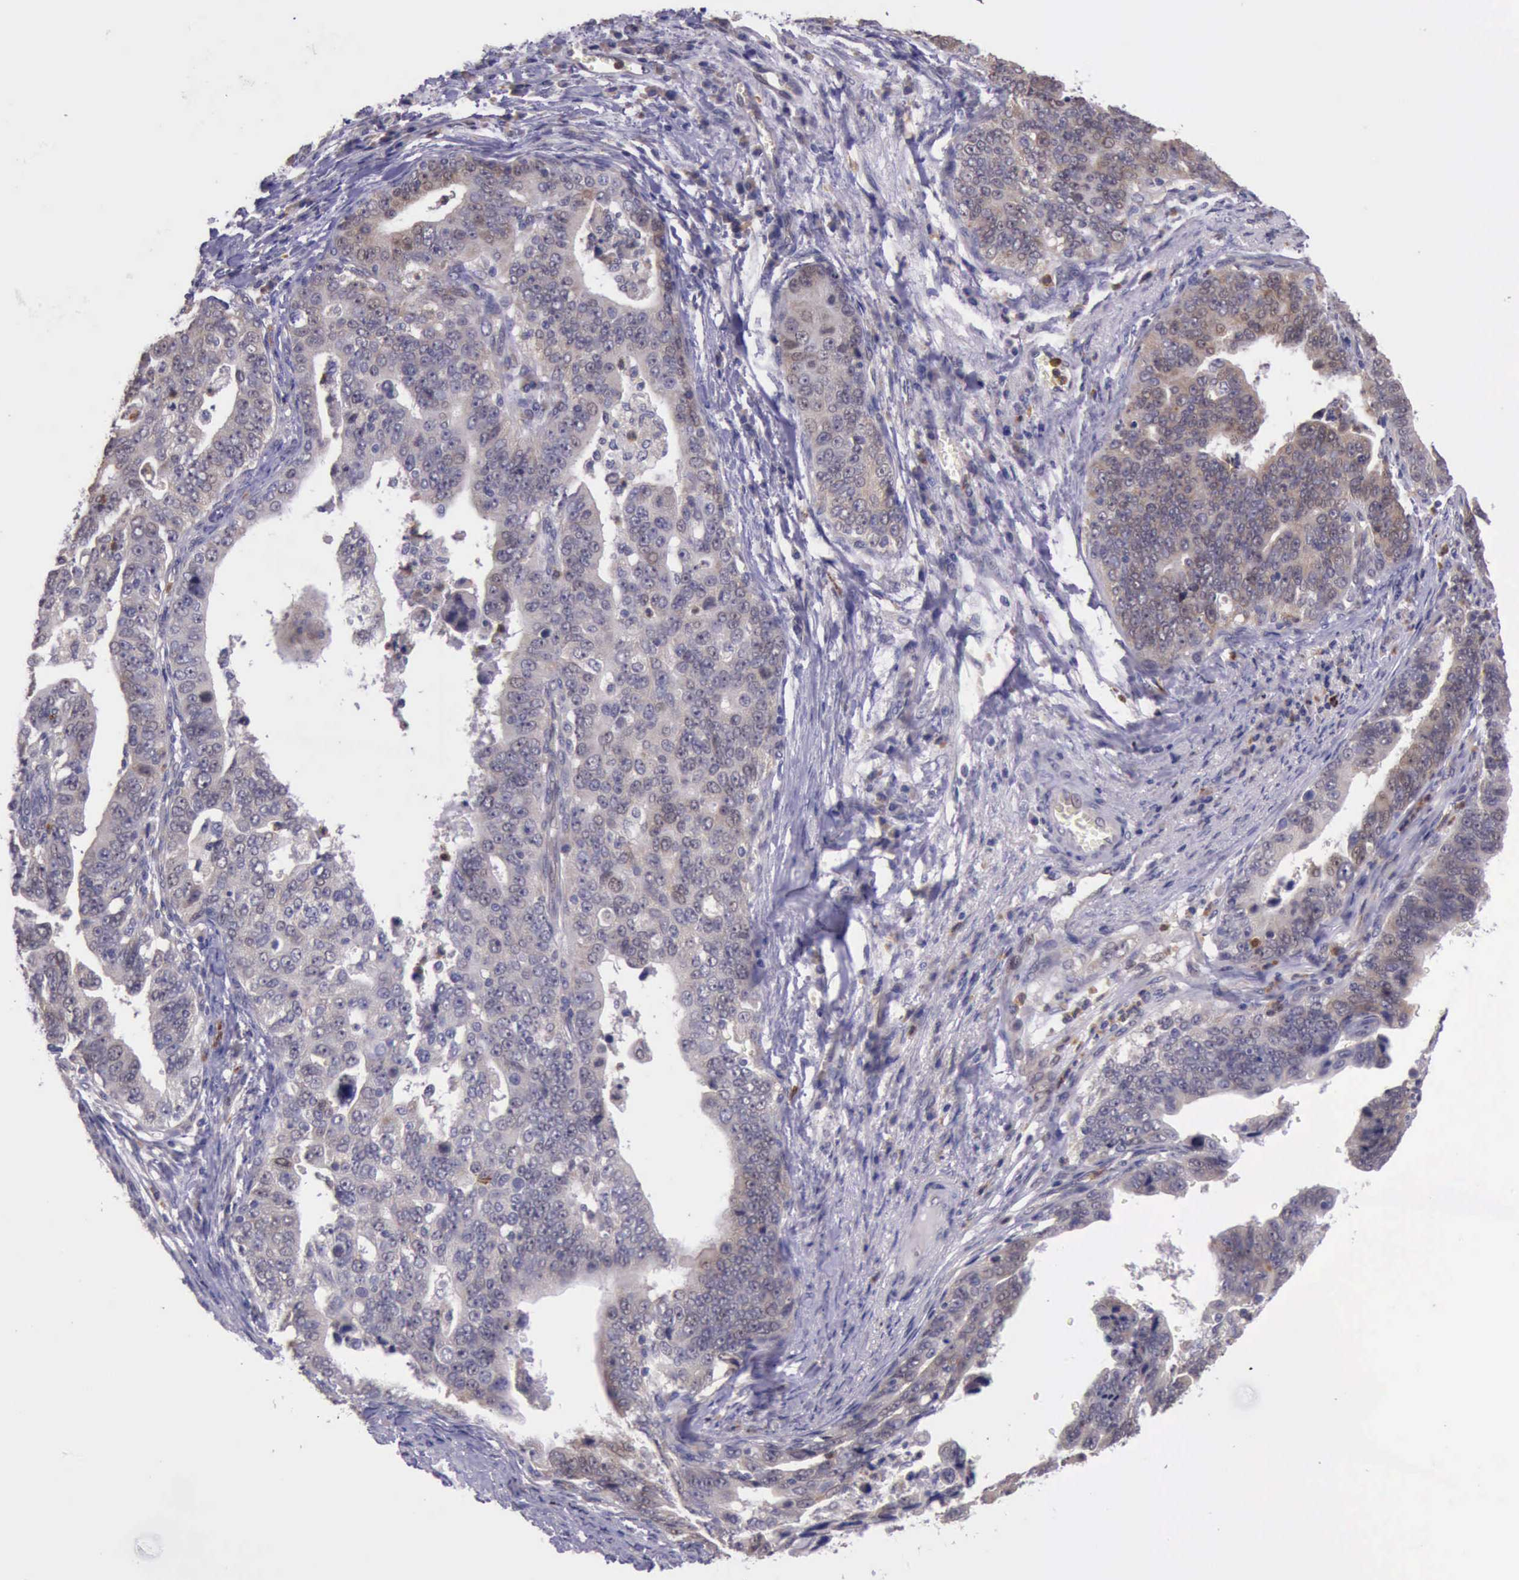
{"staining": {"intensity": "weak", "quantity": ">75%", "location": "cytoplasmic/membranous"}, "tissue": "stomach cancer", "cell_type": "Tumor cells", "image_type": "cancer", "snomed": [{"axis": "morphology", "description": "Adenocarcinoma, NOS"}, {"axis": "topography", "description": "Stomach, upper"}], "caption": "Human stomach cancer stained with a protein marker displays weak staining in tumor cells.", "gene": "PLEK2", "patient": {"sex": "female", "age": 50}}